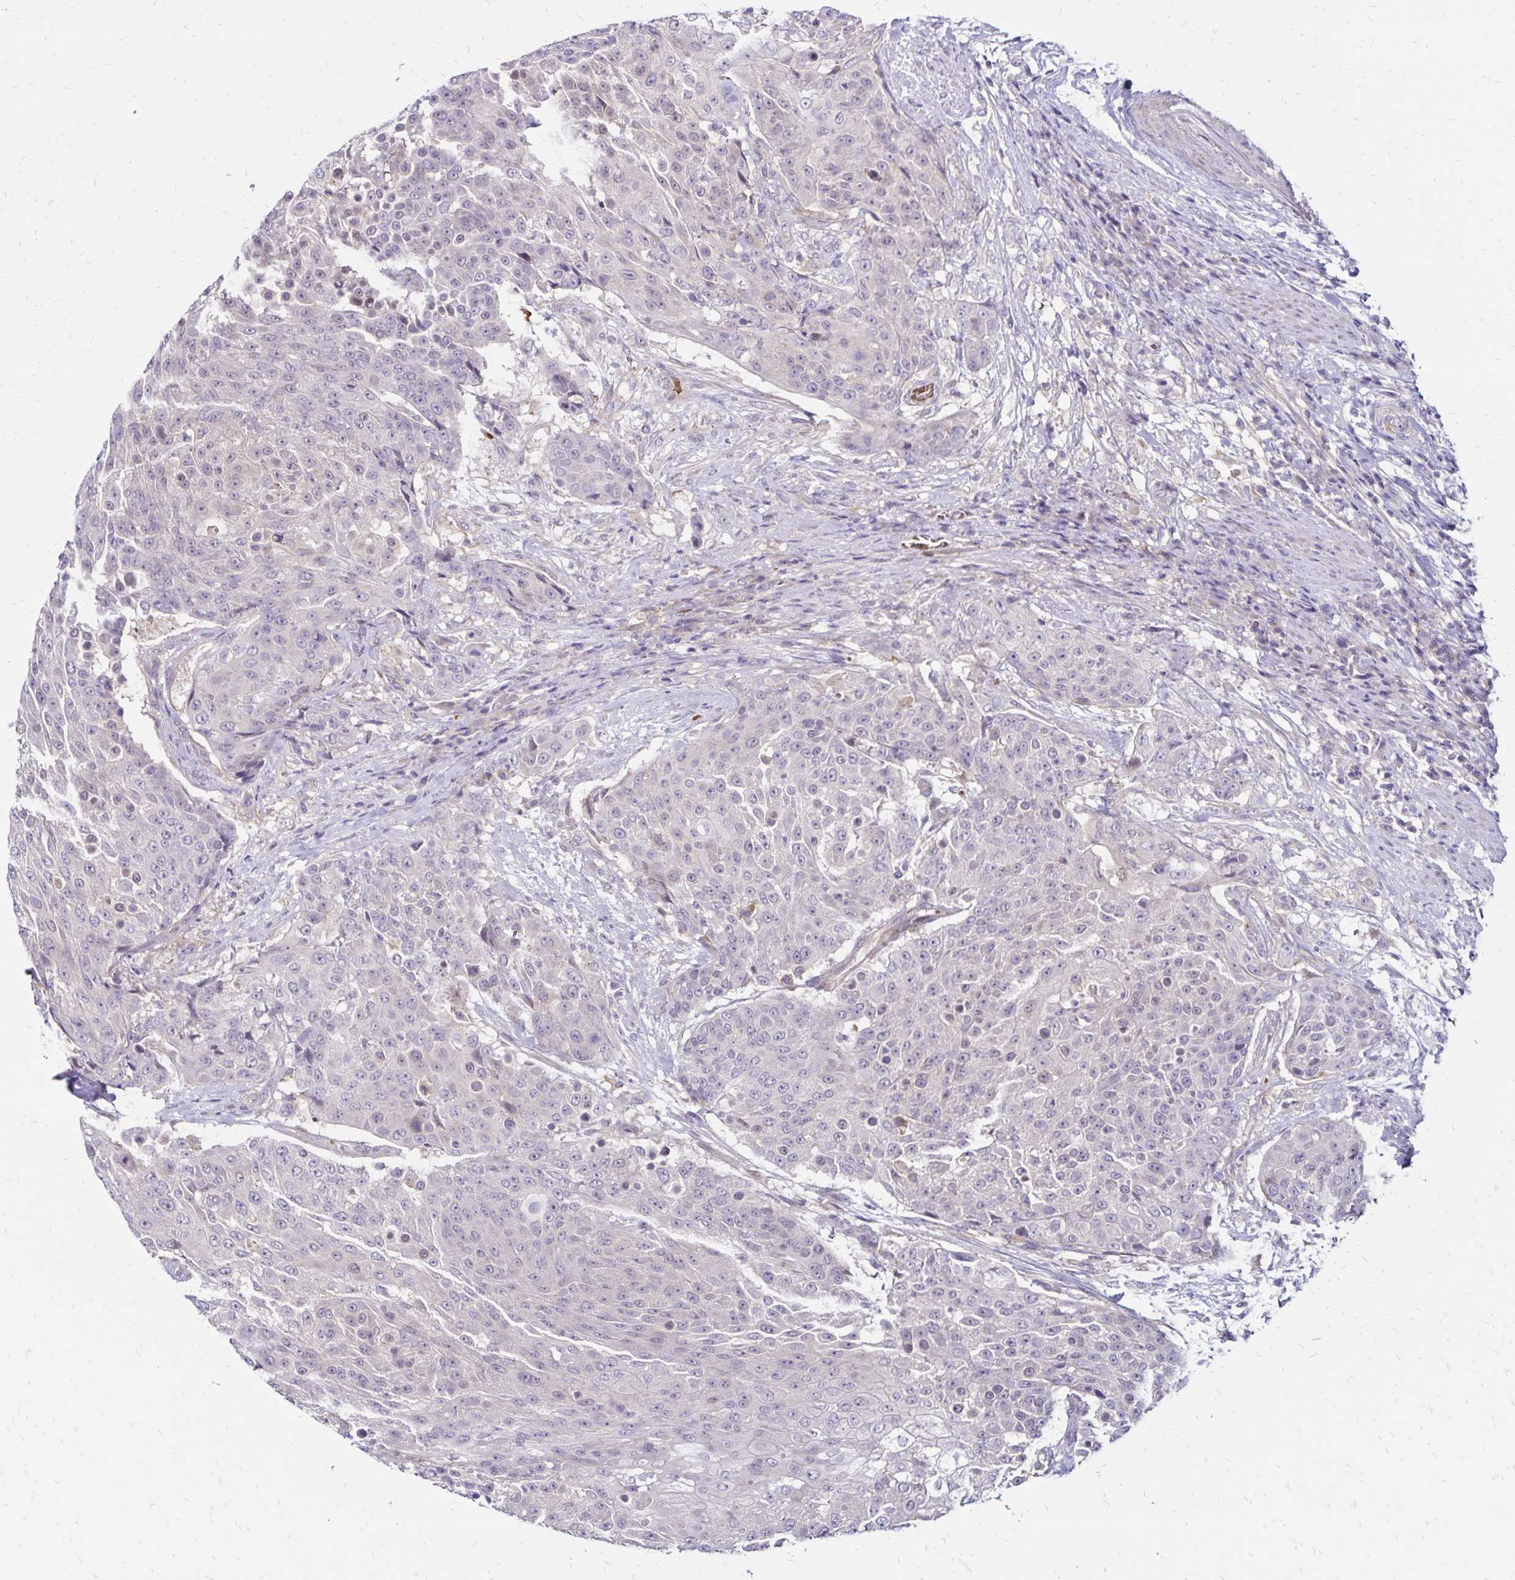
{"staining": {"intensity": "negative", "quantity": "none", "location": "none"}, "tissue": "urothelial cancer", "cell_type": "Tumor cells", "image_type": "cancer", "snomed": [{"axis": "morphology", "description": "Urothelial carcinoma, High grade"}, {"axis": "topography", "description": "Urinary bladder"}], "caption": "Immunohistochemical staining of human urothelial cancer reveals no significant expression in tumor cells. (DAB immunohistochemistry (IHC), high magnification).", "gene": "FSD1", "patient": {"sex": "female", "age": 63}}